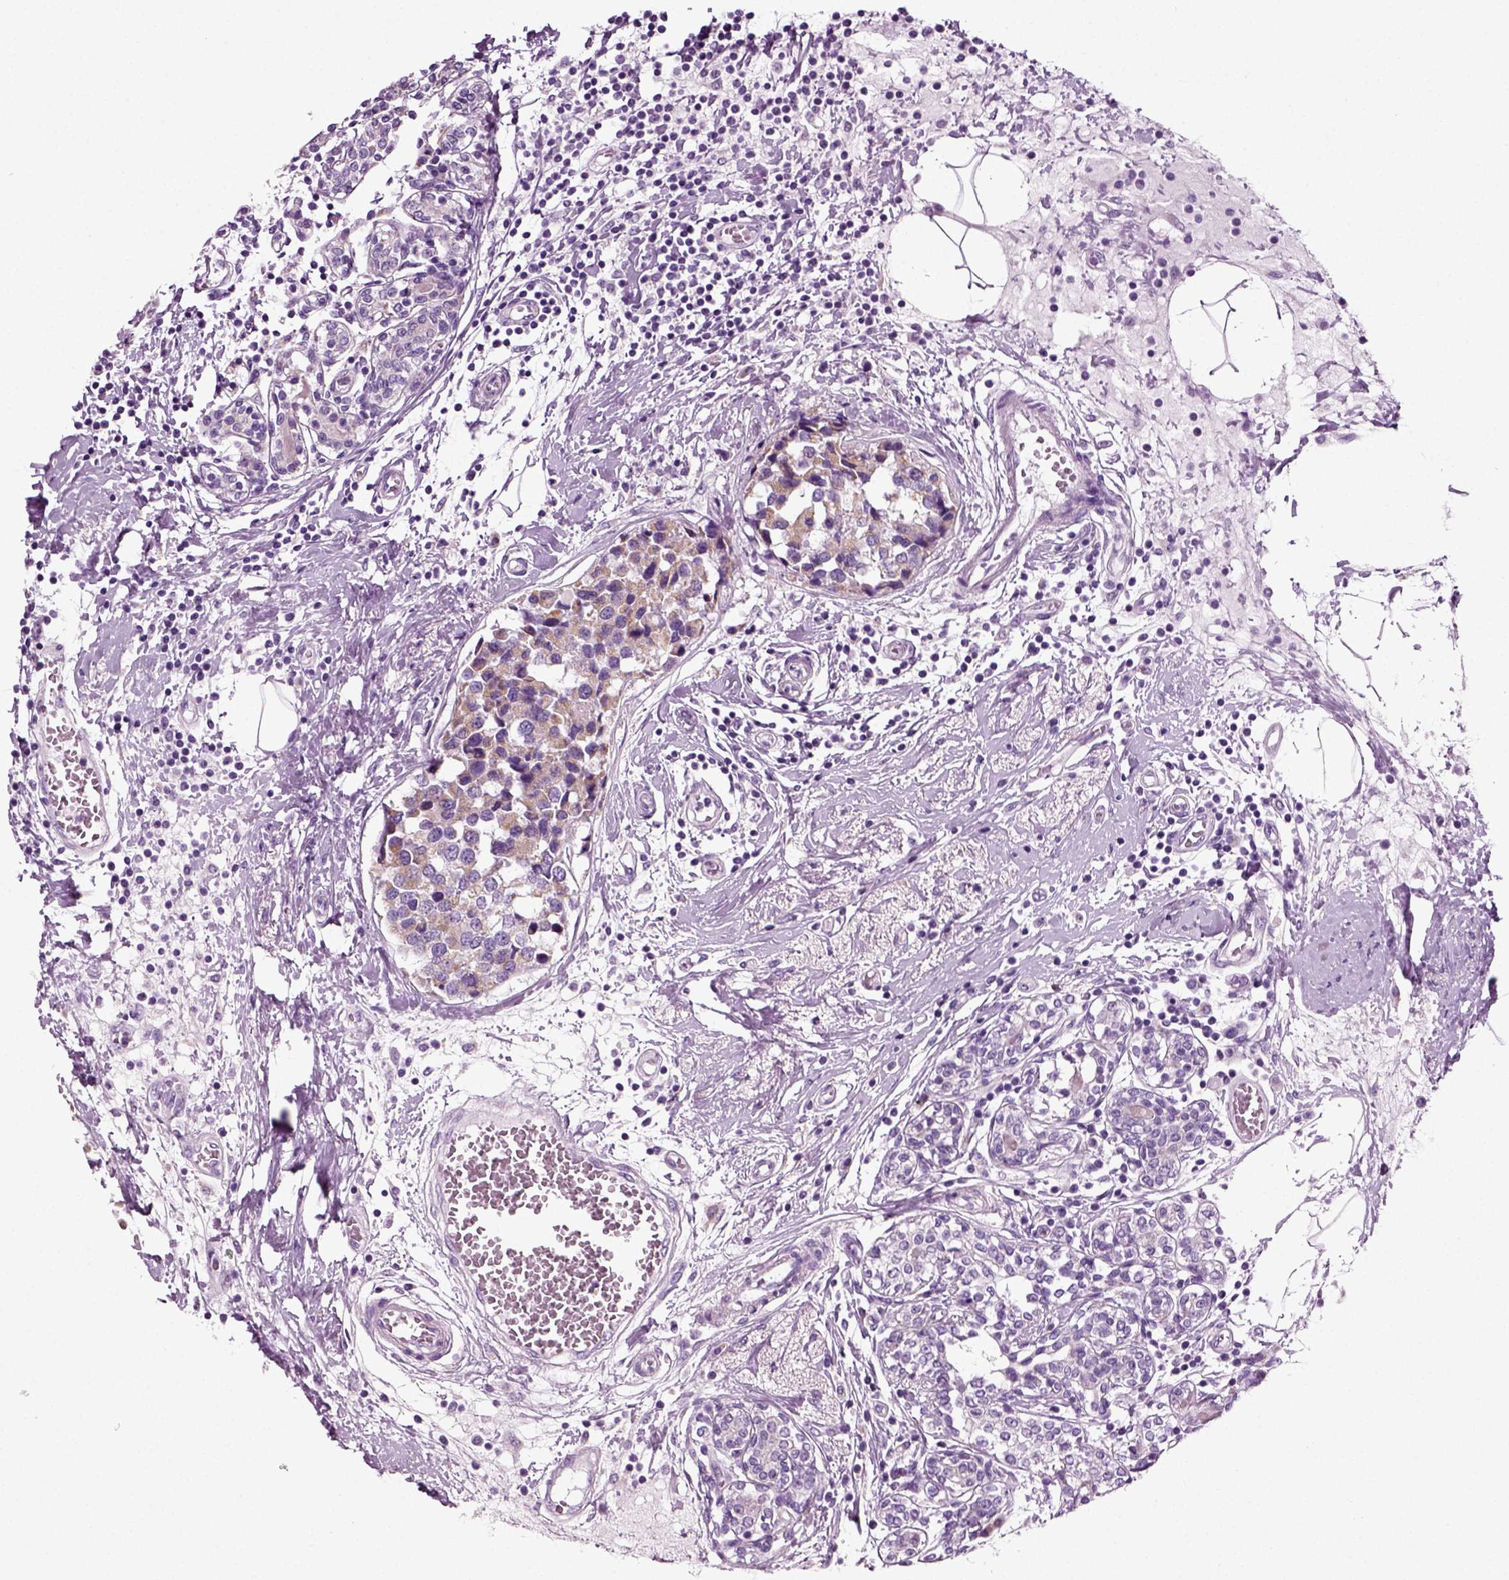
{"staining": {"intensity": "weak", "quantity": ">75%", "location": "cytoplasmic/membranous"}, "tissue": "breast cancer", "cell_type": "Tumor cells", "image_type": "cancer", "snomed": [{"axis": "morphology", "description": "Lobular carcinoma"}, {"axis": "topography", "description": "Breast"}], "caption": "Protein analysis of breast lobular carcinoma tissue exhibits weak cytoplasmic/membranous expression in approximately >75% of tumor cells.", "gene": "DNAH10", "patient": {"sex": "female", "age": 59}}